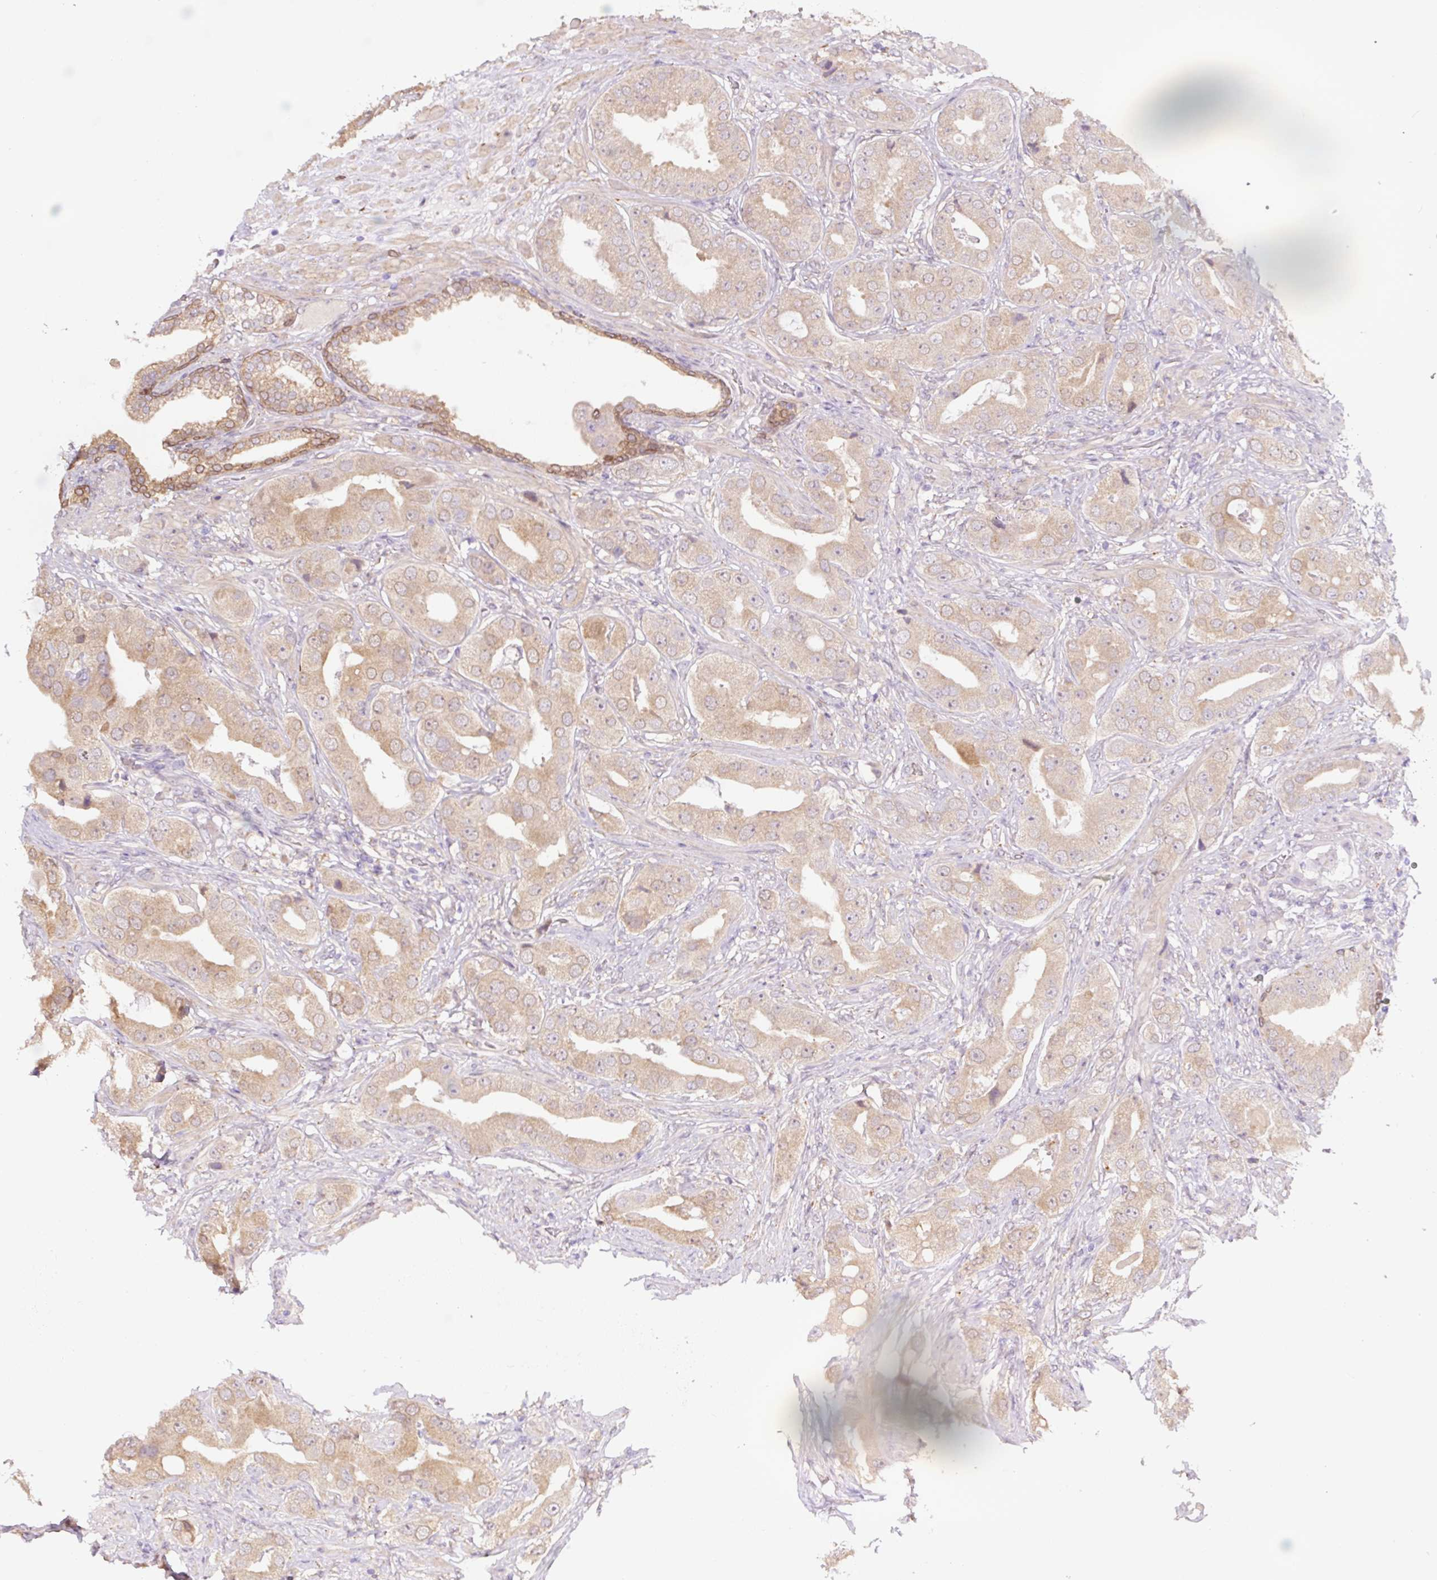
{"staining": {"intensity": "weak", "quantity": ">75%", "location": "cytoplasmic/membranous"}, "tissue": "prostate cancer", "cell_type": "Tumor cells", "image_type": "cancer", "snomed": [{"axis": "morphology", "description": "Adenocarcinoma, High grade"}, {"axis": "topography", "description": "Prostate"}], "caption": "Tumor cells reveal low levels of weak cytoplasmic/membranous positivity in about >75% of cells in human prostate cancer.", "gene": "ASRGL1", "patient": {"sex": "male", "age": 63}}